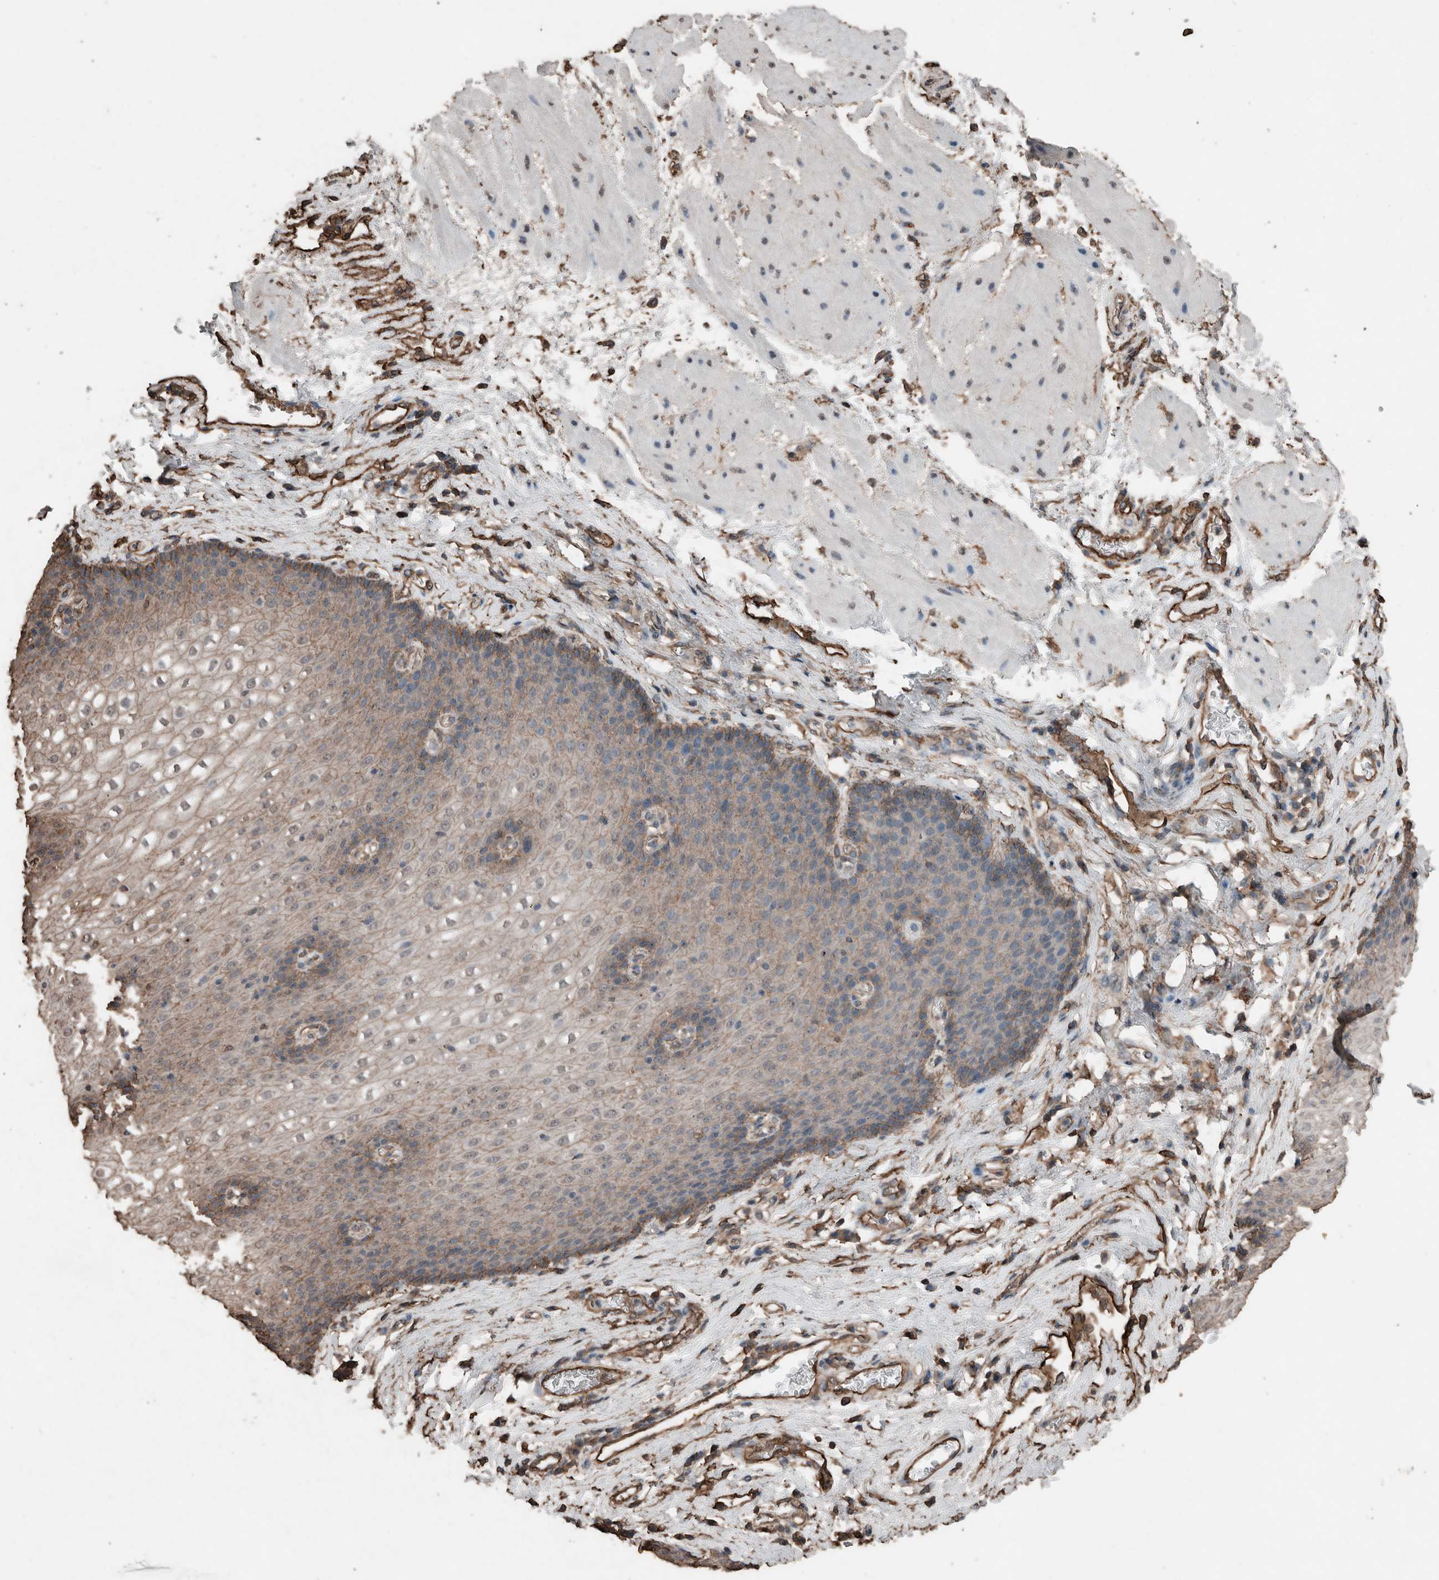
{"staining": {"intensity": "weak", "quantity": ">75%", "location": "cytoplasmic/membranous"}, "tissue": "esophagus", "cell_type": "Squamous epithelial cells", "image_type": "normal", "snomed": [{"axis": "morphology", "description": "Normal tissue, NOS"}, {"axis": "topography", "description": "Esophagus"}], "caption": "A brown stain highlights weak cytoplasmic/membranous positivity of a protein in squamous epithelial cells of unremarkable esophagus.", "gene": "S100A10", "patient": {"sex": "male", "age": 48}}